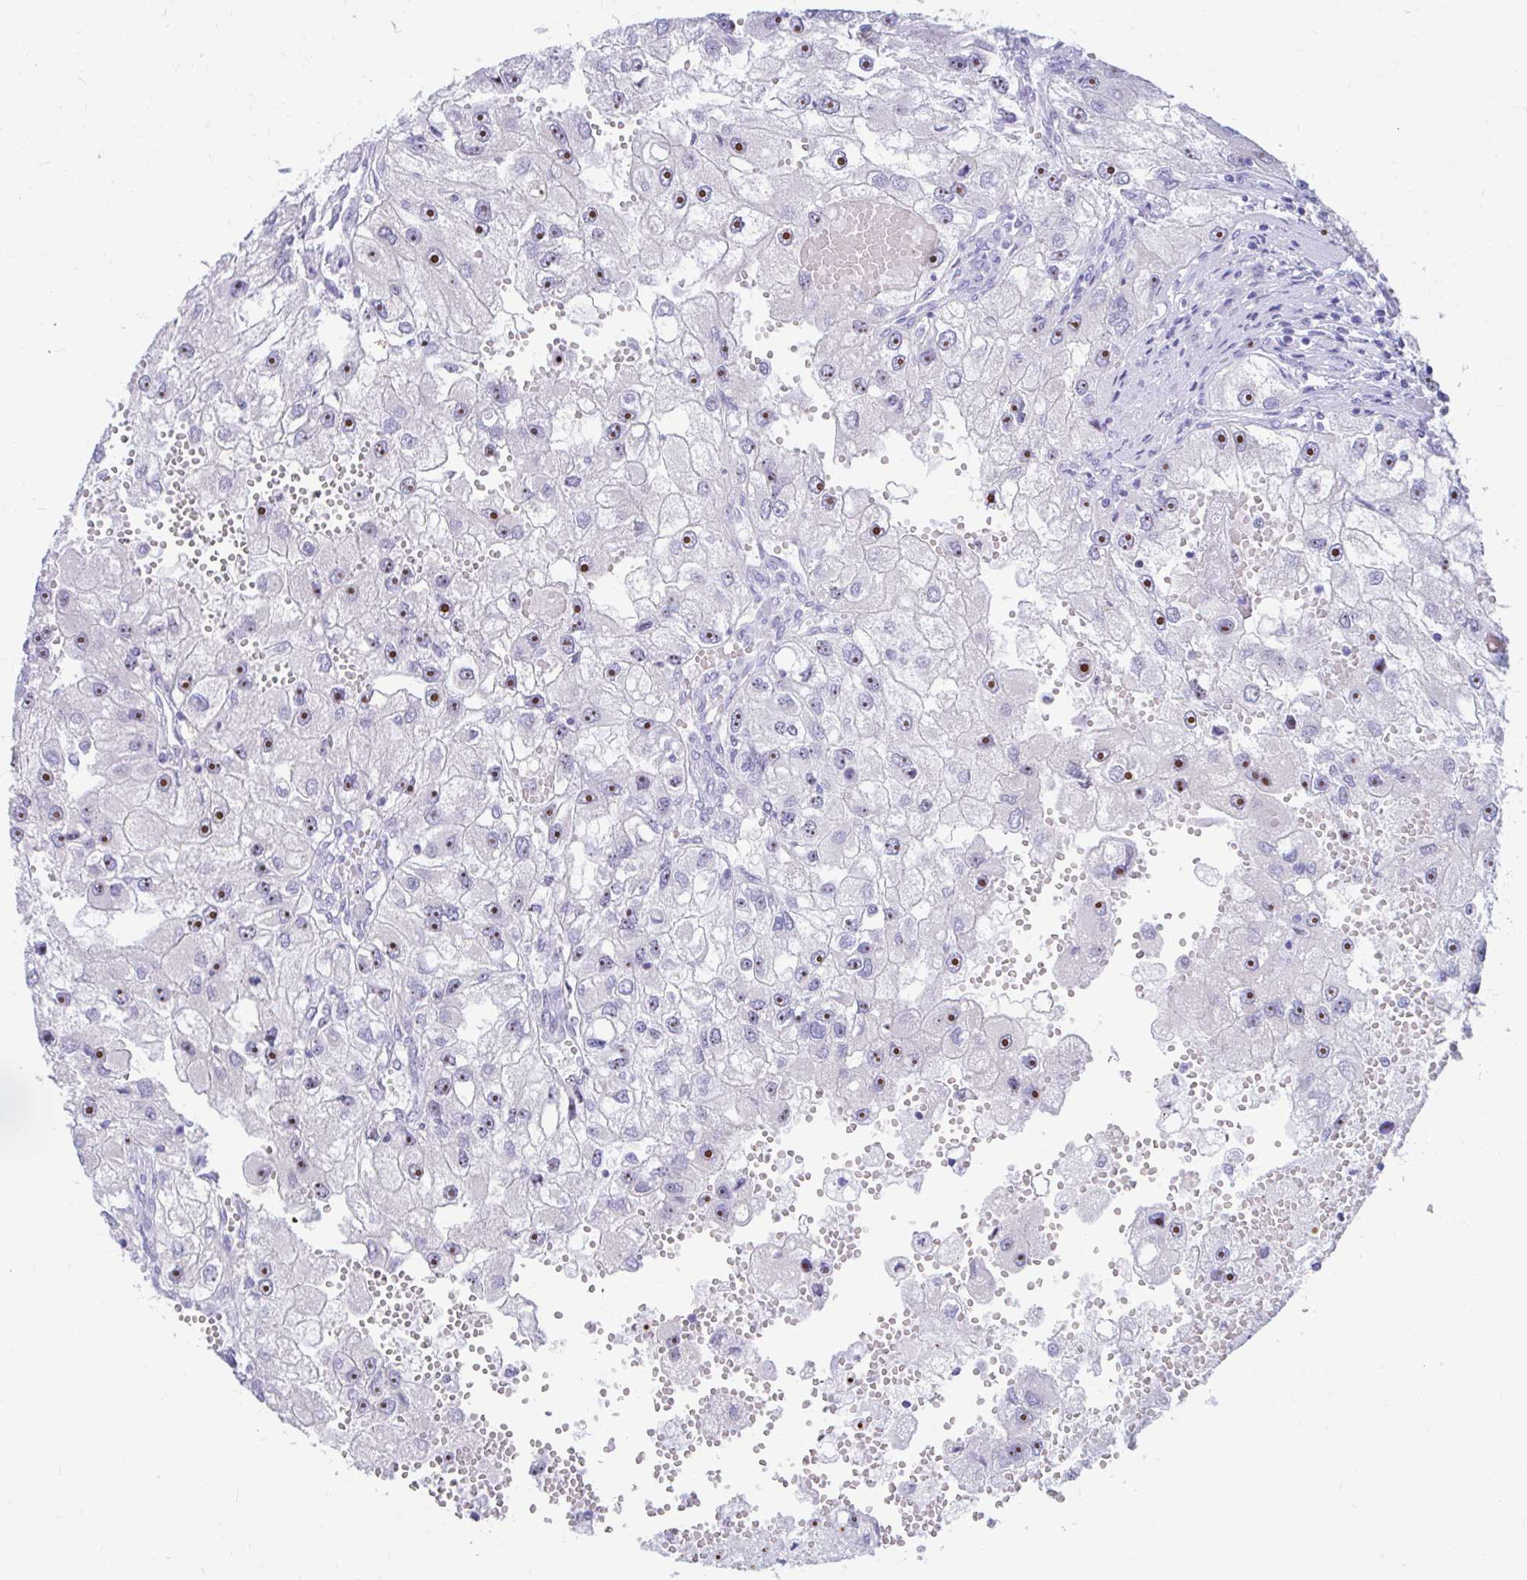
{"staining": {"intensity": "strong", "quantity": "25%-75%", "location": "nuclear"}, "tissue": "renal cancer", "cell_type": "Tumor cells", "image_type": "cancer", "snomed": [{"axis": "morphology", "description": "Adenocarcinoma, NOS"}, {"axis": "topography", "description": "Kidney"}], "caption": "Approximately 25%-75% of tumor cells in human renal cancer (adenocarcinoma) exhibit strong nuclear protein expression as visualized by brown immunohistochemical staining.", "gene": "FTSJ3", "patient": {"sex": "male", "age": 63}}